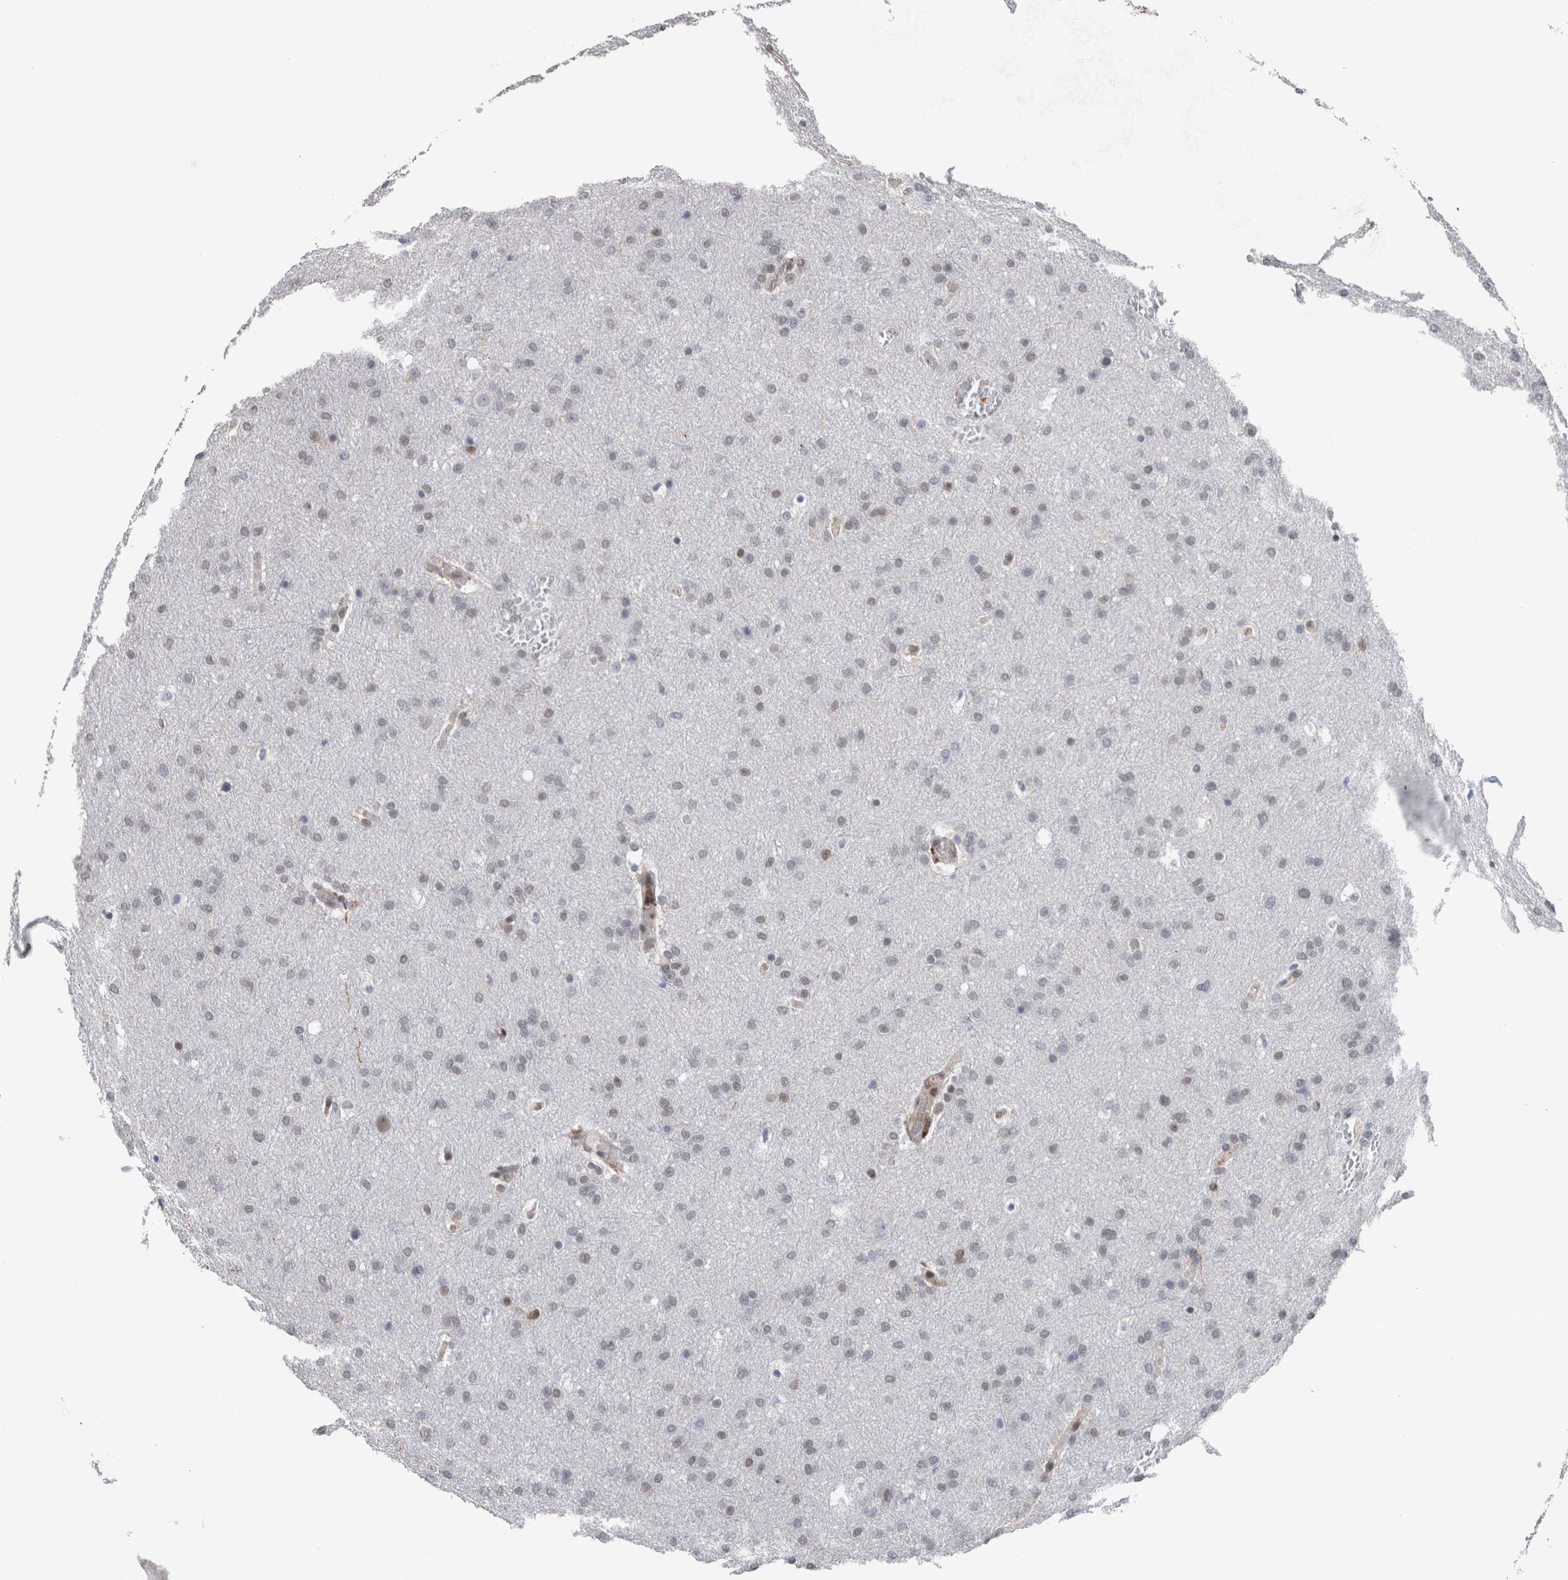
{"staining": {"intensity": "negative", "quantity": "none", "location": "none"}, "tissue": "glioma", "cell_type": "Tumor cells", "image_type": "cancer", "snomed": [{"axis": "morphology", "description": "Glioma, malignant, Low grade"}, {"axis": "topography", "description": "Brain"}], "caption": "Immunohistochemical staining of human glioma exhibits no significant expression in tumor cells.", "gene": "POLD2", "patient": {"sex": "female", "age": 37}}